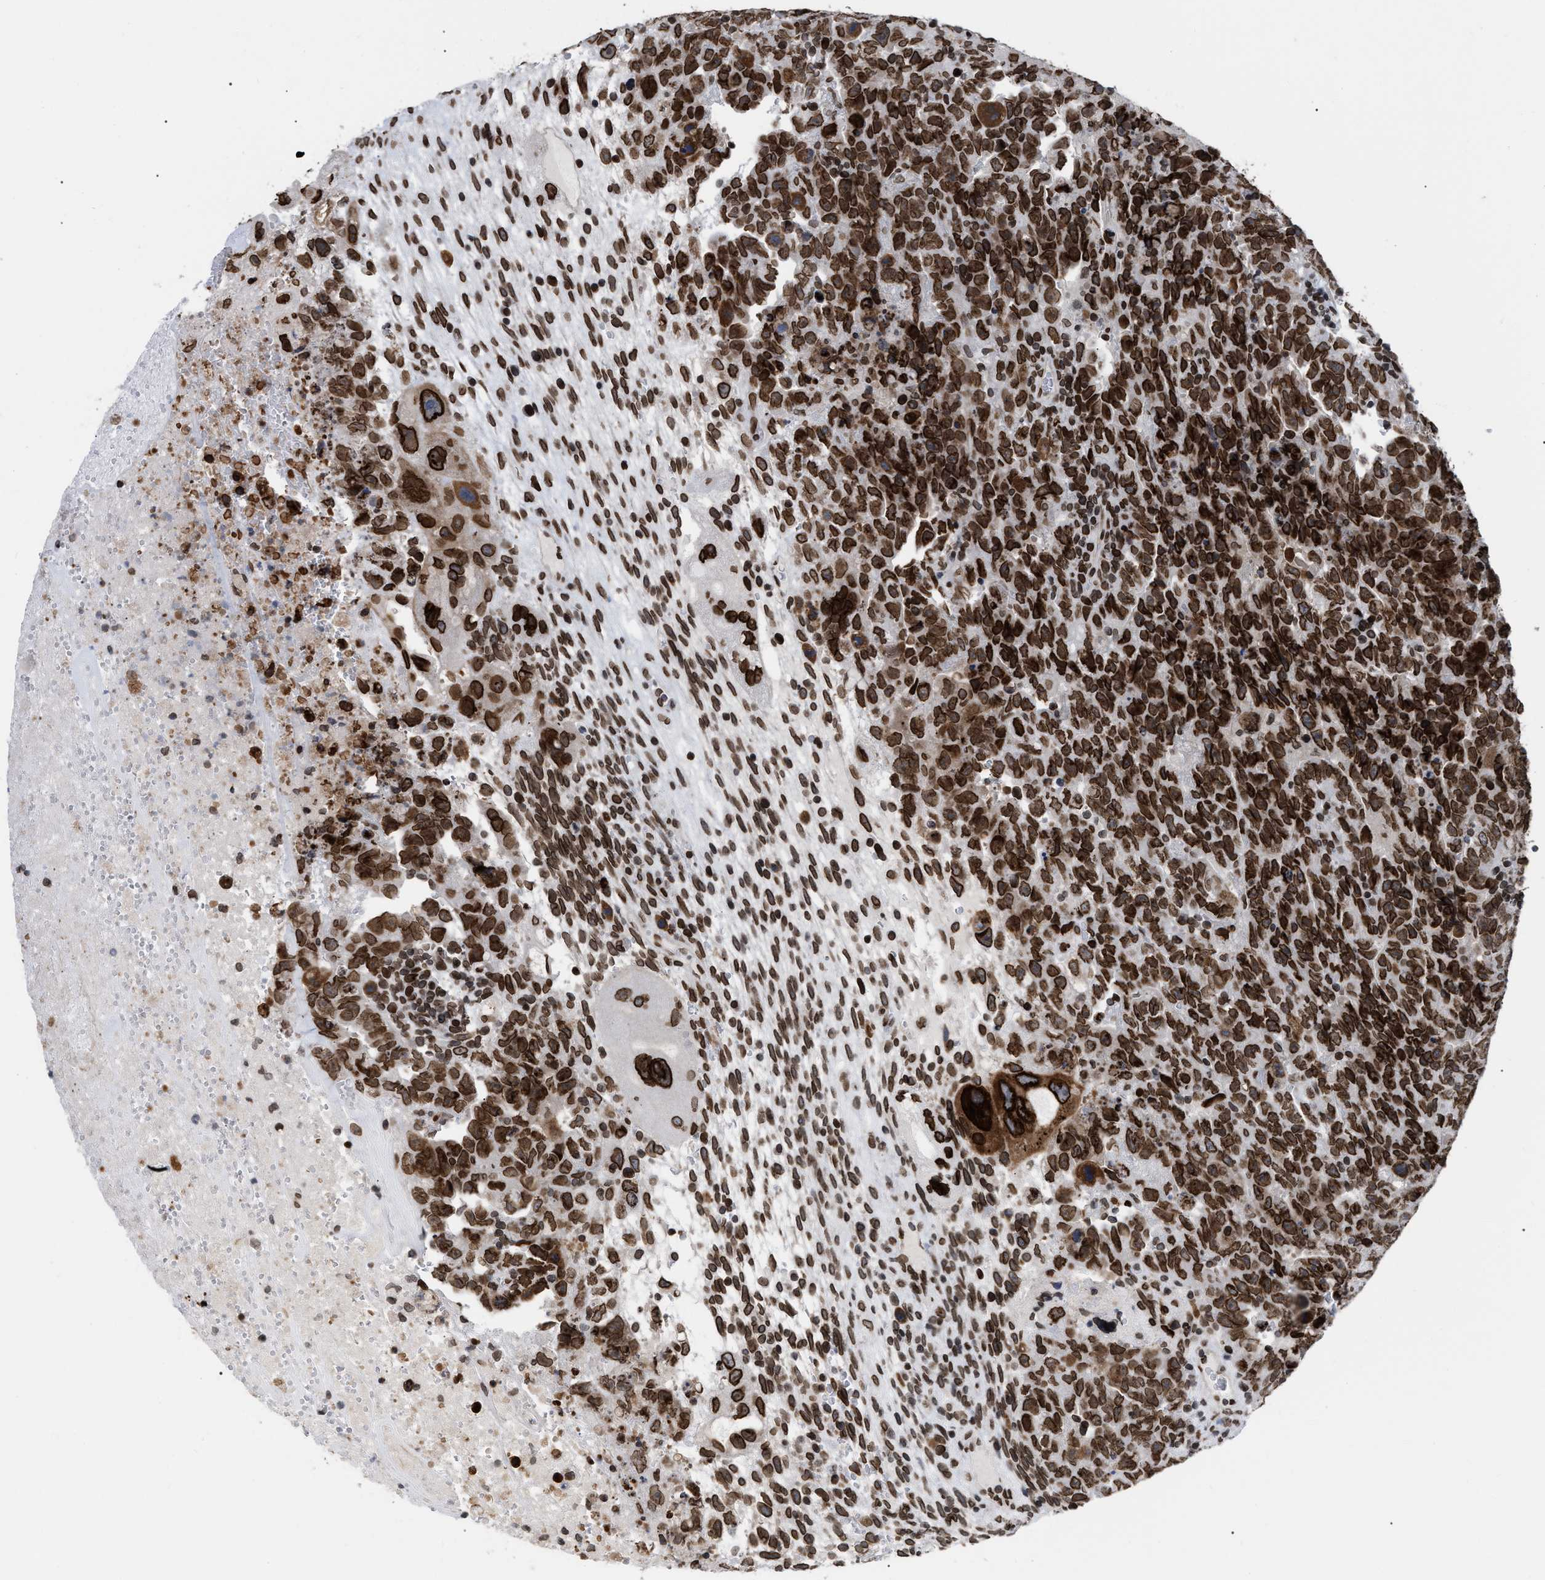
{"staining": {"intensity": "strong", "quantity": ">75%", "location": "cytoplasmic/membranous,nuclear"}, "tissue": "testis cancer", "cell_type": "Tumor cells", "image_type": "cancer", "snomed": [{"axis": "morphology", "description": "Carcinoma, Embryonal, NOS"}, {"axis": "topography", "description": "Testis"}], "caption": "A photomicrograph showing strong cytoplasmic/membranous and nuclear positivity in about >75% of tumor cells in testis cancer, as visualized by brown immunohistochemical staining.", "gene": "TPR", "patient": {"sex": "male", "age": 28}}